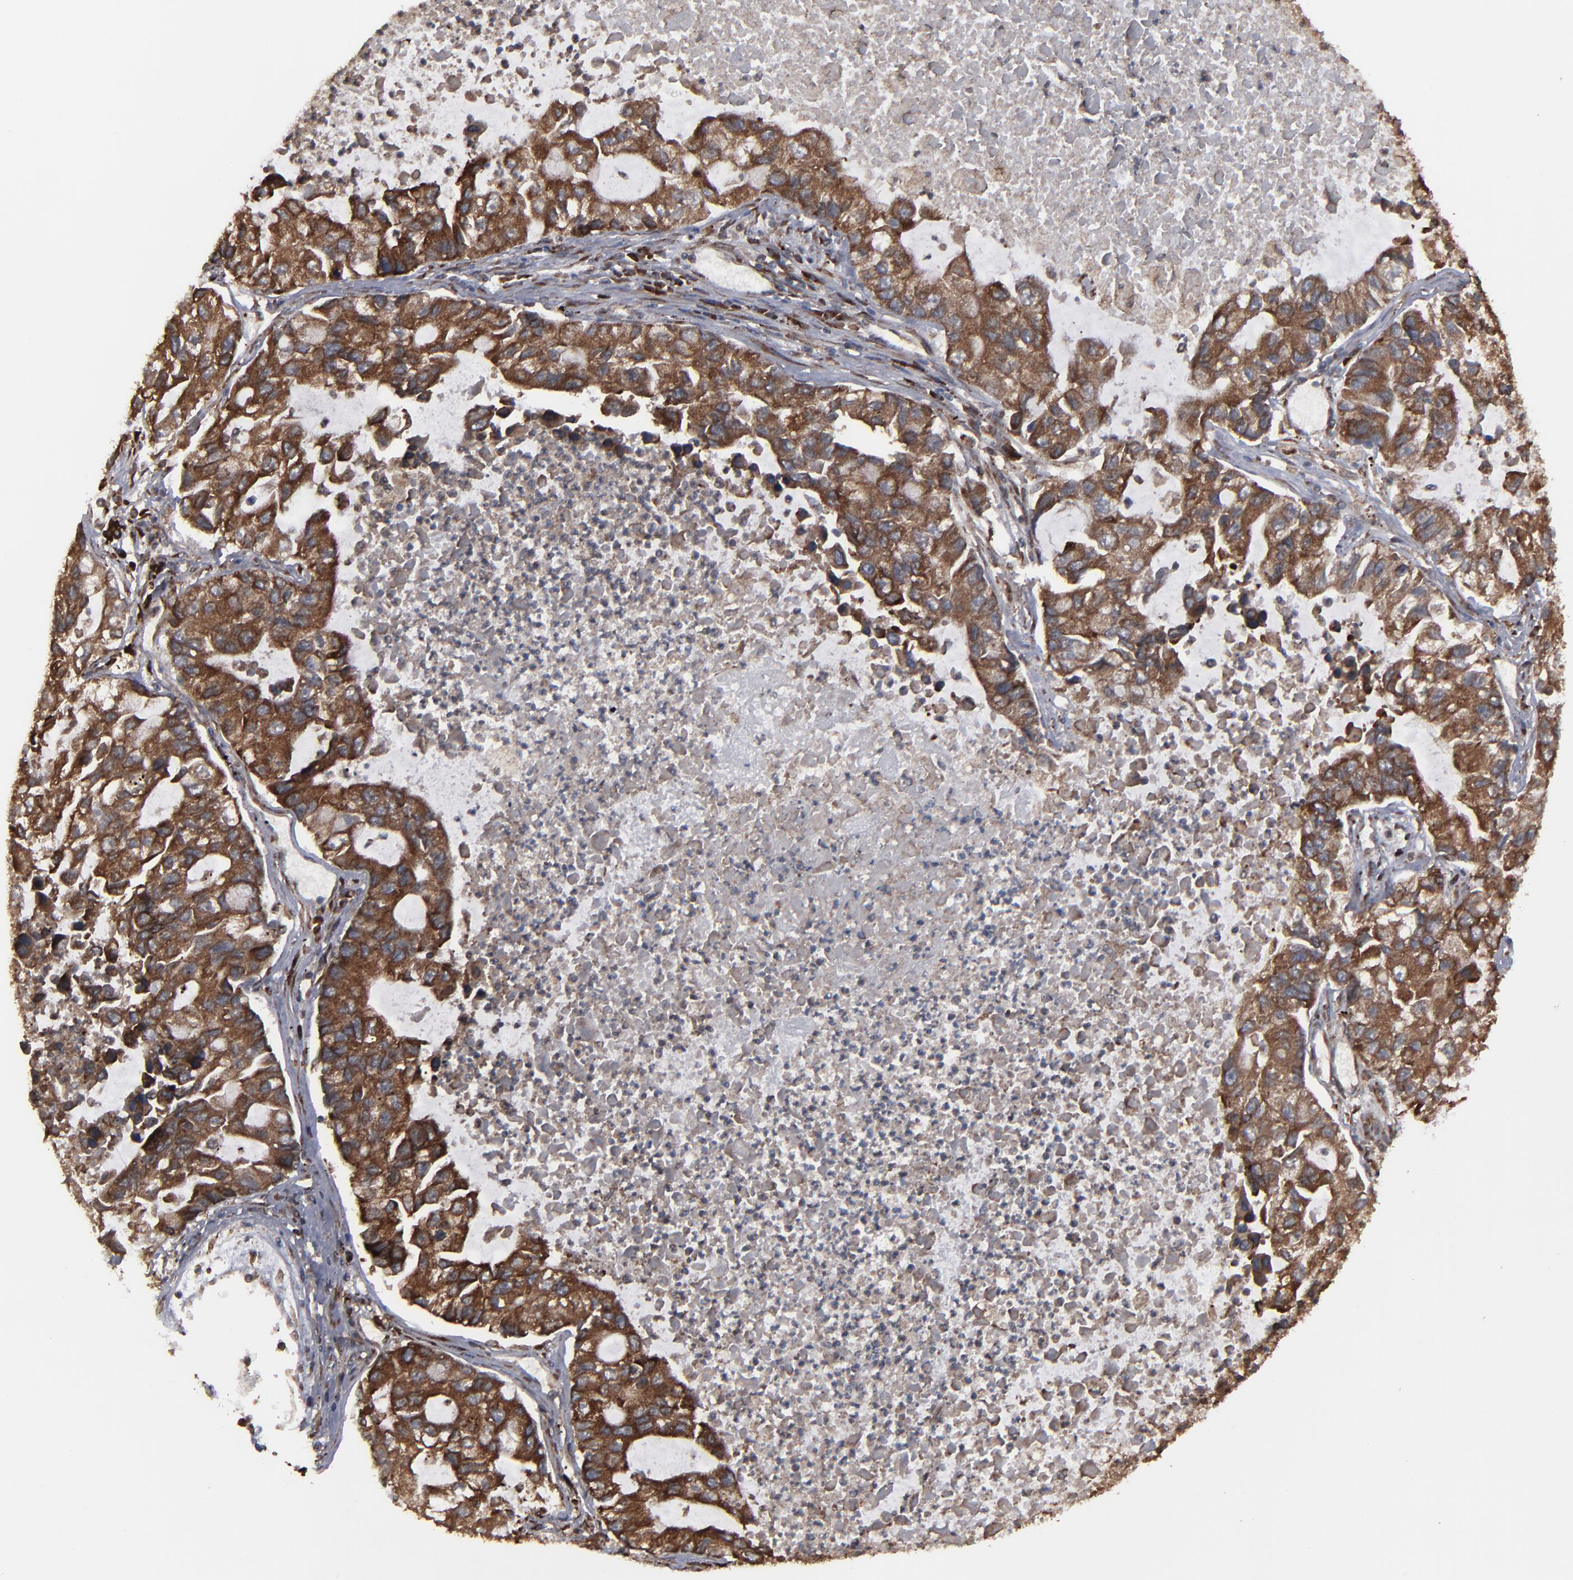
{"staining": {"intensity": "moderate", "quantity": ">75%", "location": "cytoplasmic/membranous"}, "tissue": "lung cancer", "cell_type": "Tumor cells", "image_type": "cancer", "snomed": [{"axis": "morphology", "description": "Adenocarcinoma, NOS"}, {"axis": "topography", "description": "Lung"}], "caption": "Lung cancer (adenocarcinoma) tissue demonstrates moderate cytoplasmic/membranous expression in approximately >75% of tumor cells, visualized by immunohistochemistry. (DAB IHC with brightfield microscopy, high magnification).", "gene": "CNIH1", "patient": {"sex": "female", "age": 51}}